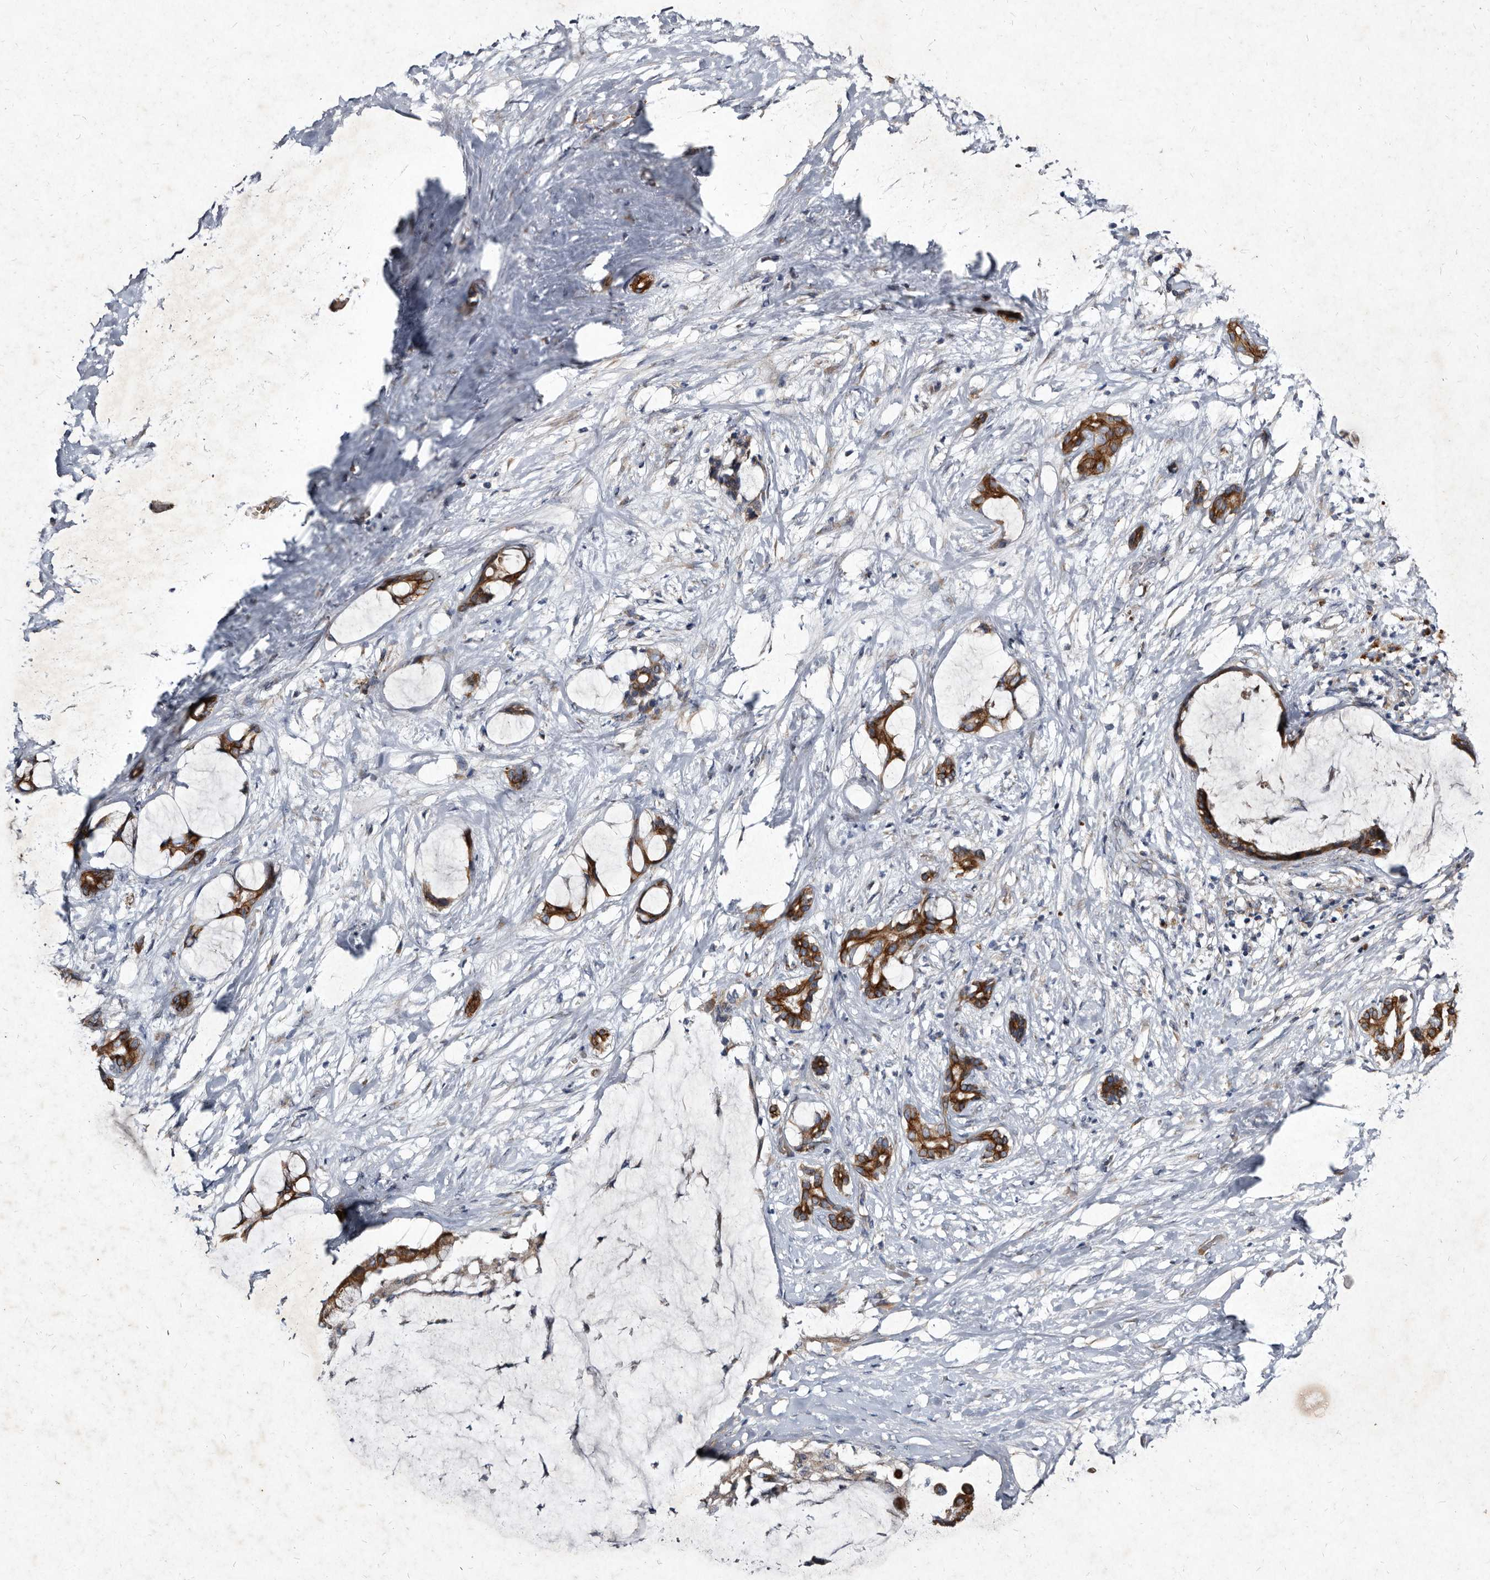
{"staining": {"intensity": "strong", "quantity": ">75%", "location": "cytoplasmic/membranous"}, "tissue": "pancreatic cancer", "cell_type": "Tumor cells", "image_type": "cancer", "snomed": [{"axis": "morphology", "description": "Adenocarcinoma, NOS"}, {"axis": "topography", "description": "Pancreas"}], "caption": "The immunohistochemical stain highlights strong cytoplasmic/membranous positivity in tumor cells of pancreatic cancer (adenocarcinoma) tissue. (Stains: DAB in brown, nuclei in blue, Microscopy: brightfield microscopy at high magnification).", "gene": "YPEL3", "patient": {"sex": "male", "age": 41}}